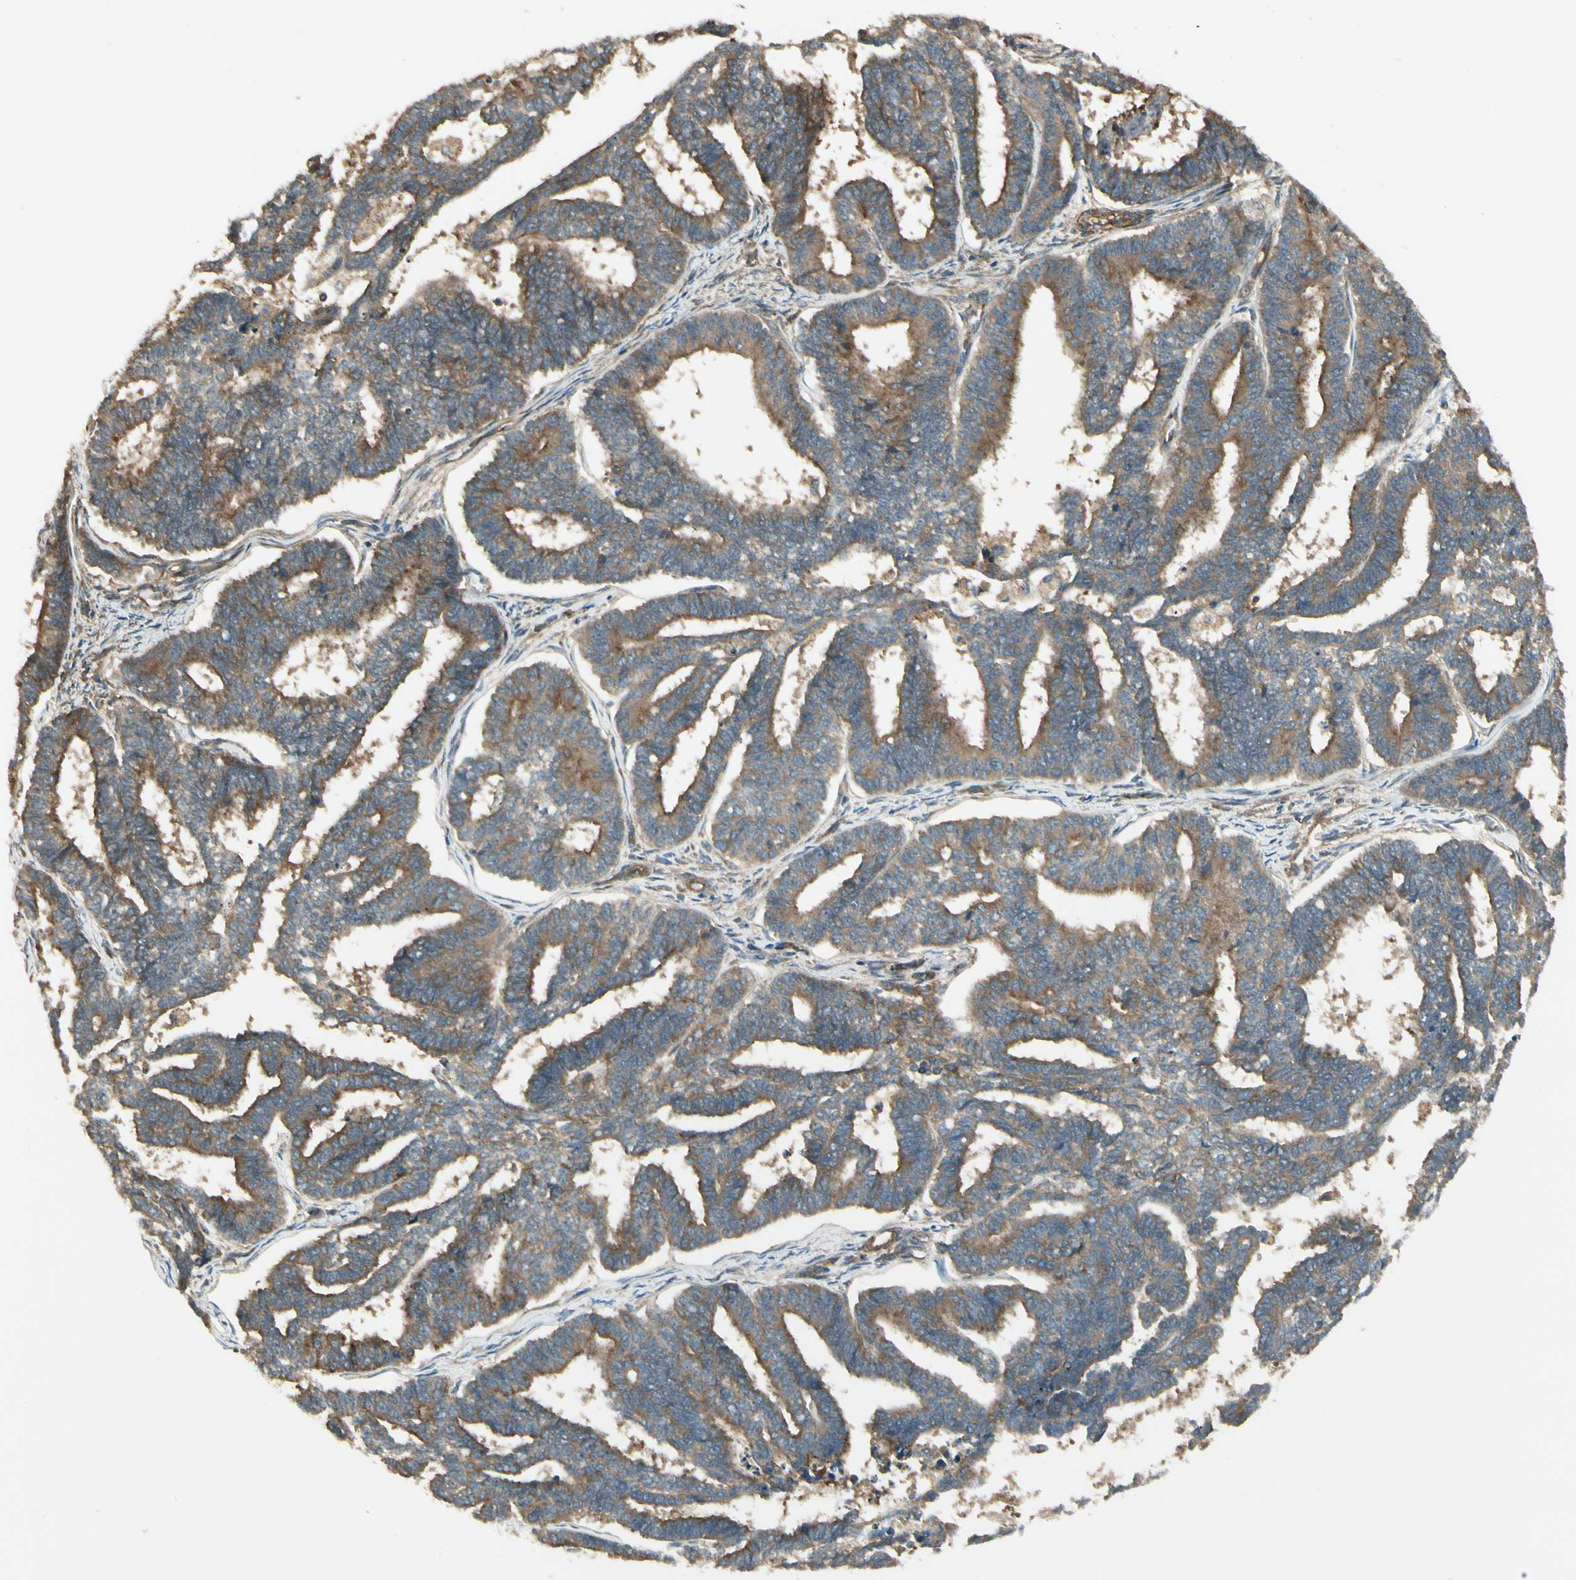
{"staining": {"intensity": "moderate", "quantity": ">75%", "location": "cytoplasmic/membranous"}, "tissue": "endometrial cancer", "cell_type": "Tumor cells", "image_type": "cancer", "snomed": [{"axis": "morphology", "description": "Adenocarcinoma, NOS"}, {"axis": "topography", "description": "Endometrium"}], "caption": "Brown immunohistochemical staining in human endometrial cancer exhibits moderate cytoplasmic/membranous staining in approximately >75% of tumor cells.", "gene": "FKBP15", "patient": {"sex": "female", "age": 70}}